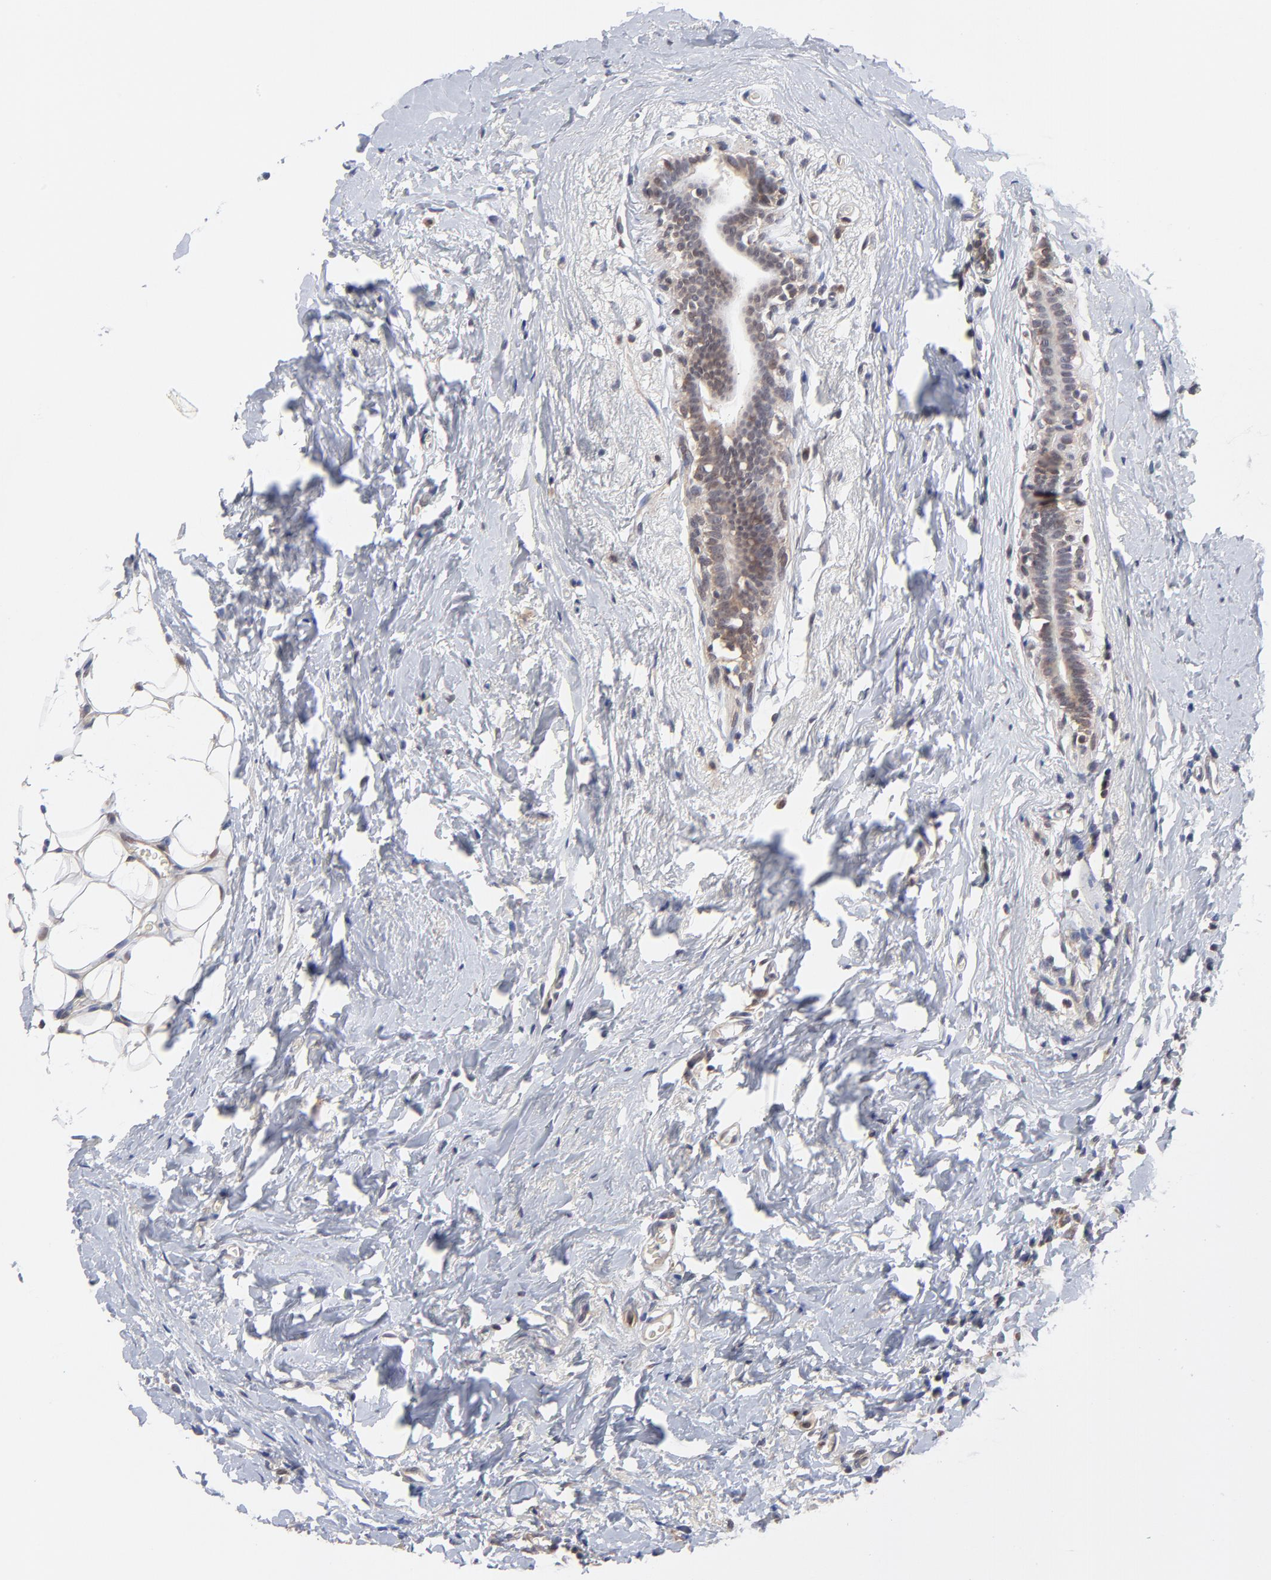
{"staining": {"intensity": "weak", "quantity": ">75%", "location": "cytoplasmic/membranous"}, "tissue": "breast cancer", "cell_type": "Tumor cells", "image_type": "cancer", "snomed": [{"axis": "morphology", "description": "Lobular carcinoma"}, {"axis": "topography", "description": "Breast"}], "caption": "Protein staining by immunohistochemistry (IHC) exhibits weak cytoplasmic/membranous positivity in about >75% of tumor cells in breast cancer.", "gene": "PCMT1", "patient": {"sex": "female", "age": 57}}